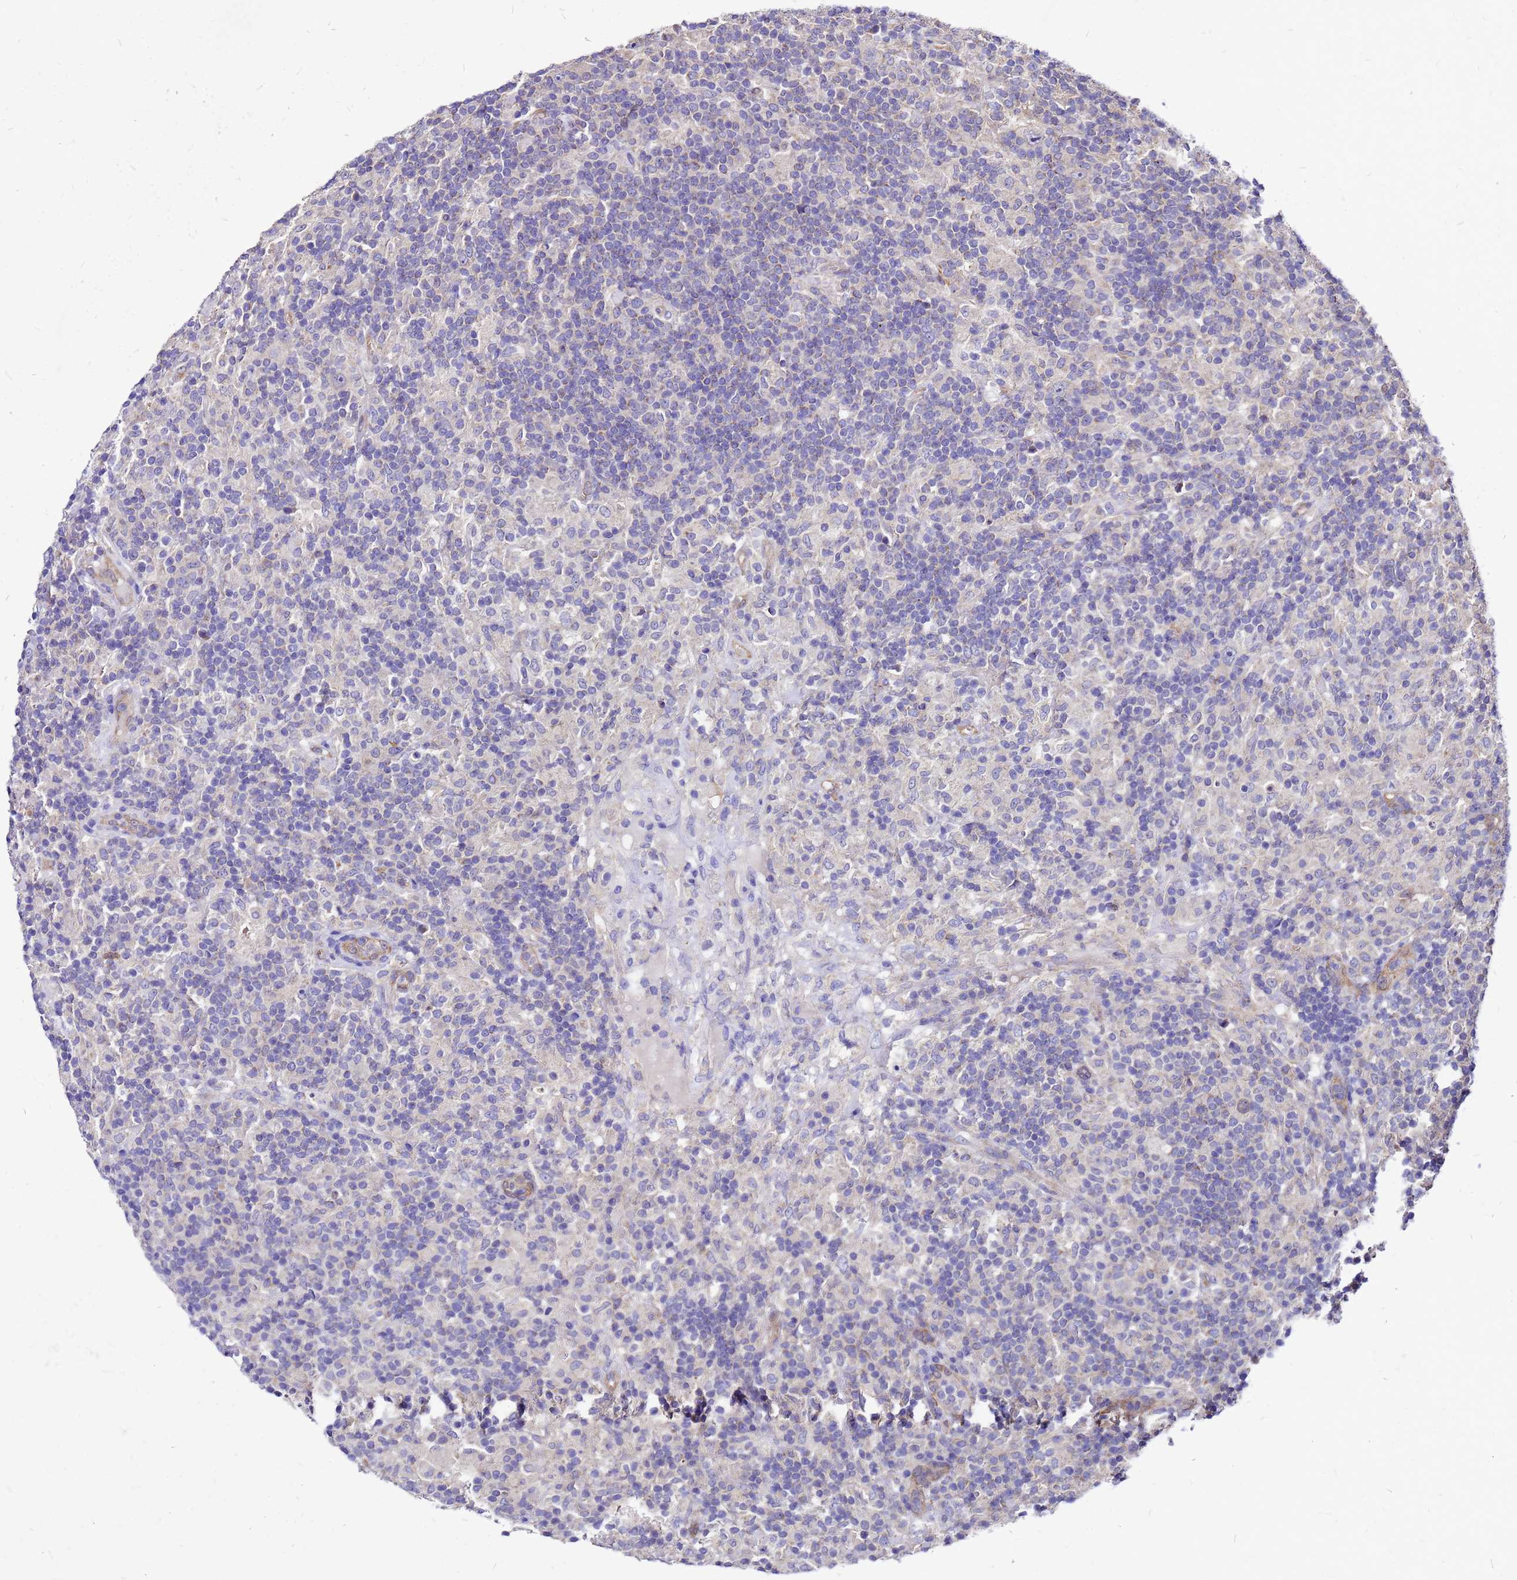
{"staining": {"intensity": "negative", "quantity": "none", "location": "none"}, "tissue": "lymphoma", "cell_type": "Tumor cells", "image_type": "cancer", "snomed": [{"axis": "morphology", "description": "Hodgkin's disease, NOS"}, {"axis": "topography", "description": "Lymph node"}], "caption": "Photomicrograph shows no significant protein staining in tumor cells of Hodgkin's disease. The staining is performed using DAB (3,3'-diaminobenzidine) brown chromogen with nuclei counter-stained in using hematoxylin.", "gene": "DUSP23", "patient": {"sex": "male", "age": 70}}